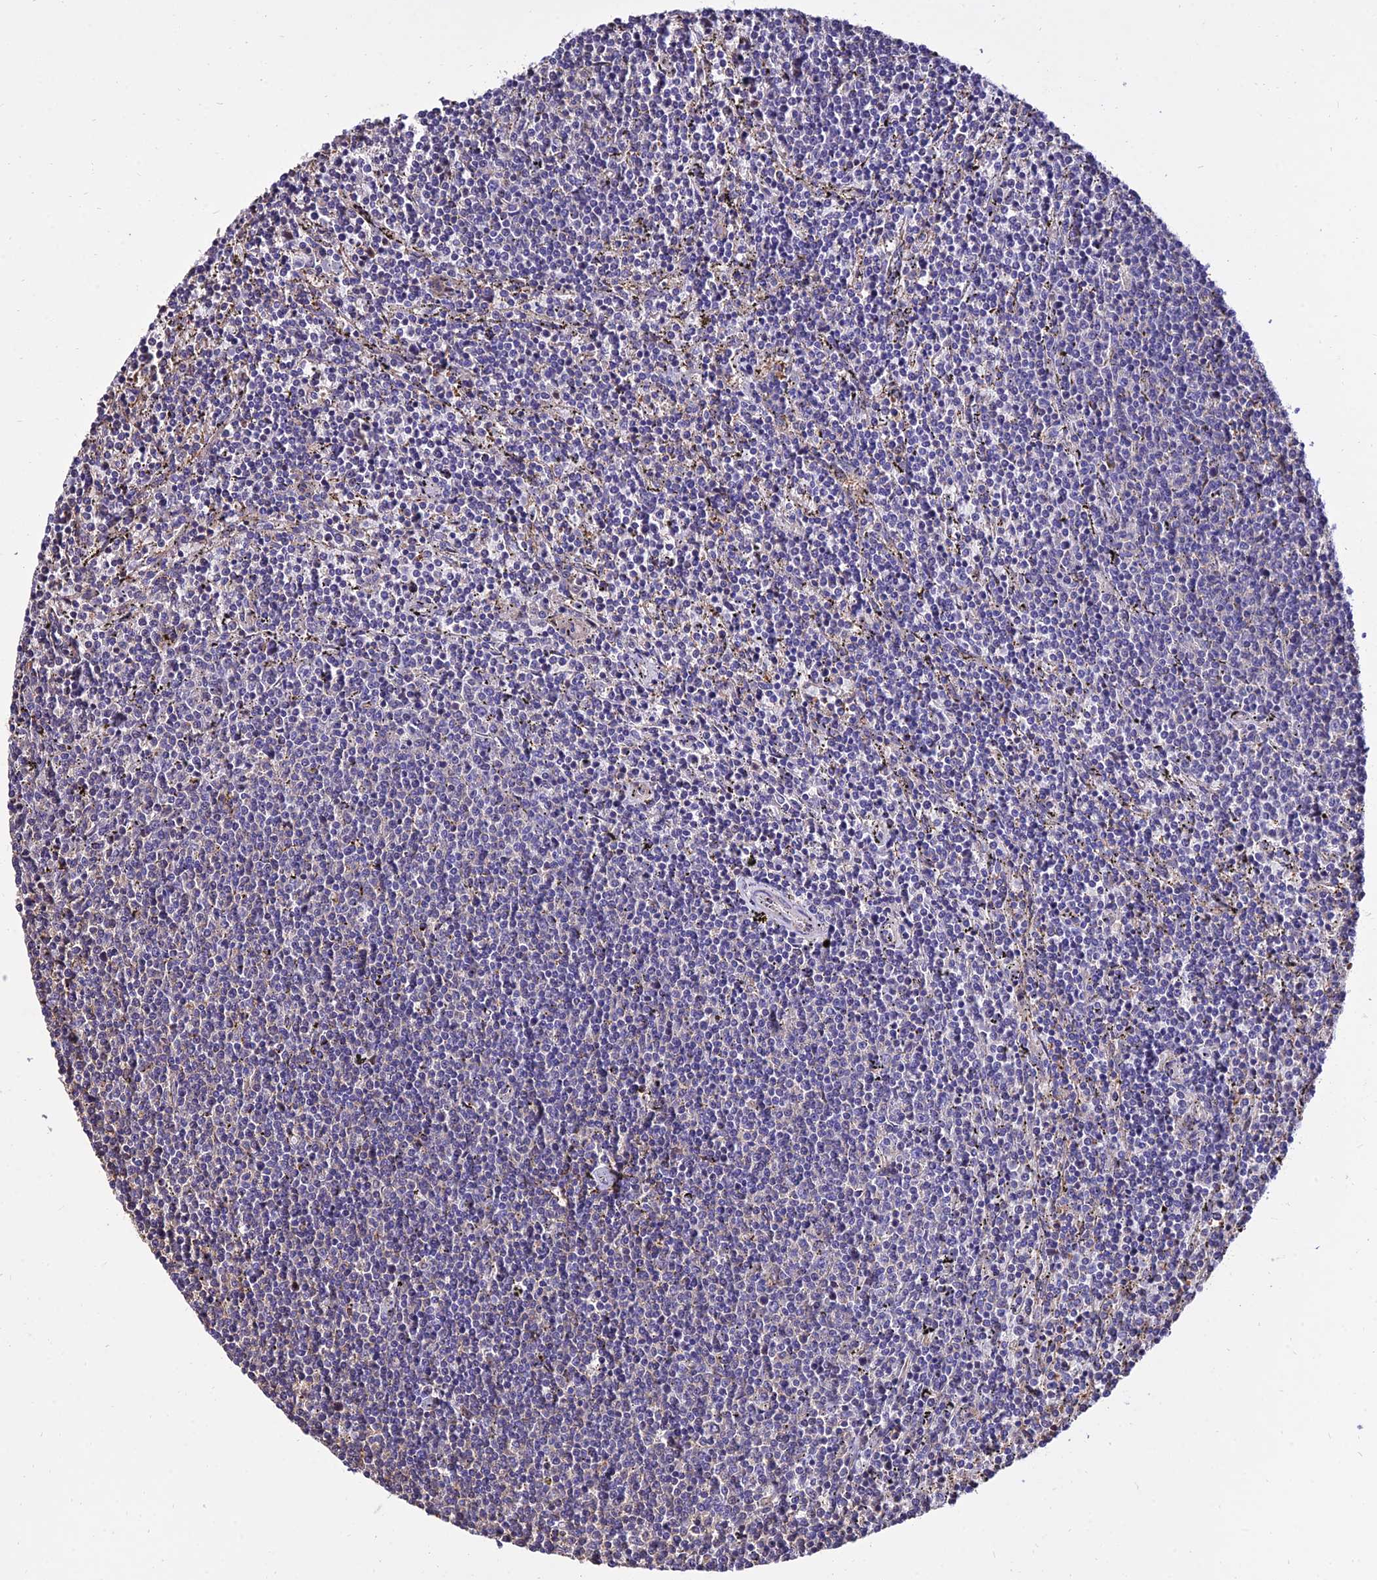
{"staining": {"intensity": "negative", "quantity": "none", "location": "none"}, "tissue": "lymphoma", "cell_type": "Tumor cells", "image_type": "cancer", "snomed": [{"axis": "morphology", "description": "Malignant lymphoma, non-Hodgkin's type, Low grade"}, {"axis": "topography", "description": "Spleen"}], "caption": "A high-resolution micrograph shows IHC staining of lymphoma, which reveals no significant positivity in tumor cells. (Stains: DAB (3,3'-diaminobenzidine) IHC with hematoxylin counter stain, Microscopy: brightfield microscopy at high magnification).", "gene": "CALM2", "patient": {"sex": "female", "age": 50}}